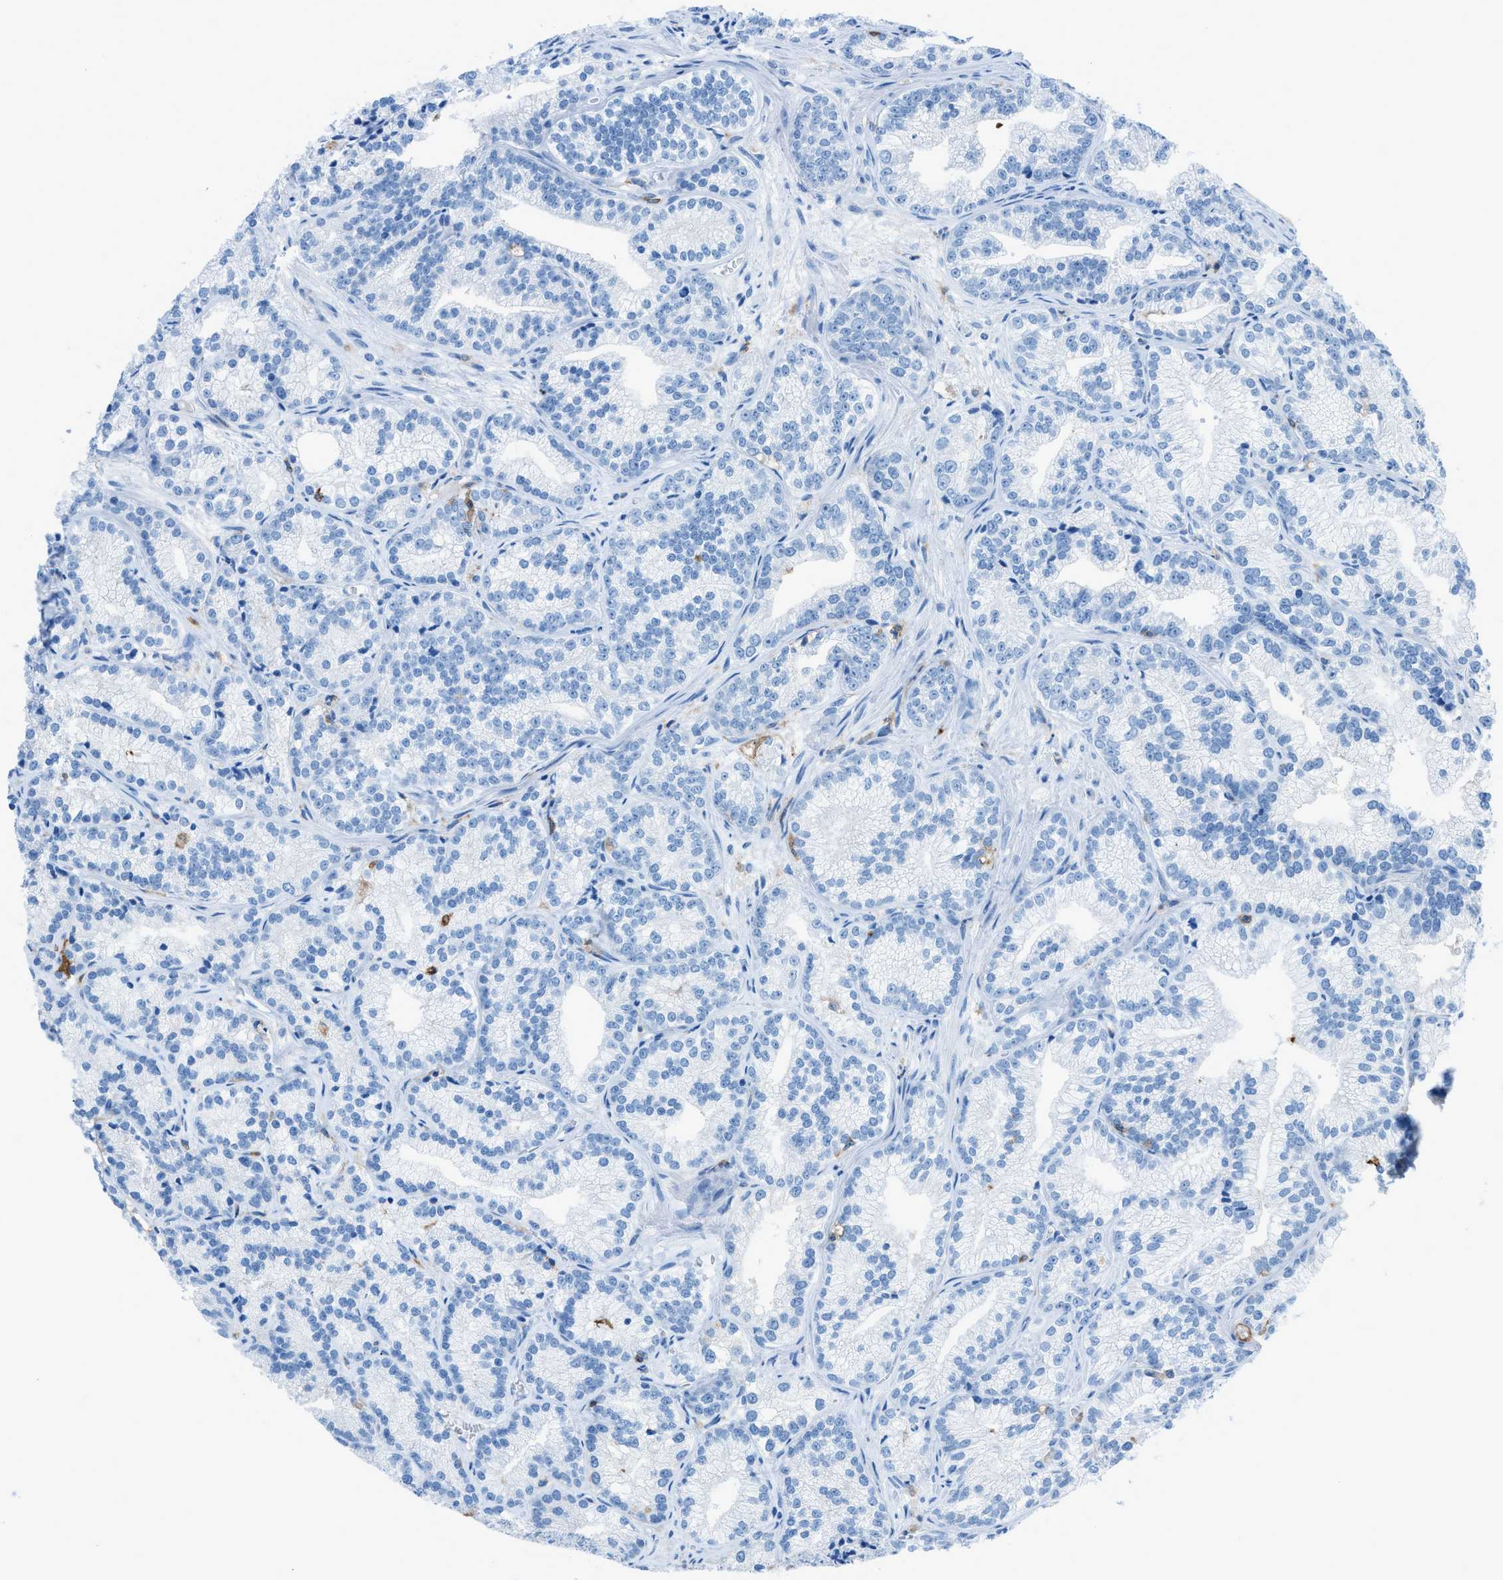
{"staining": {"intensity": "negative", "quantity": "none", "location": "none"}, "tissue": "prostate cancer", "cell_type": "Tumor cells", "image_type": "cancer", "snomed": [{"axis": "morphology", "description": "Adenocarcinoma, Low grade"}, {"axis": "topography", "description": "Prostate"}], "caption": "IHC of human prostate cancer shows no expression in tumor cells. (DAB IHC with hematoxylin counter stain).", "gene": "ITGB2", "patient": {"sex": "male", "age": 89}}